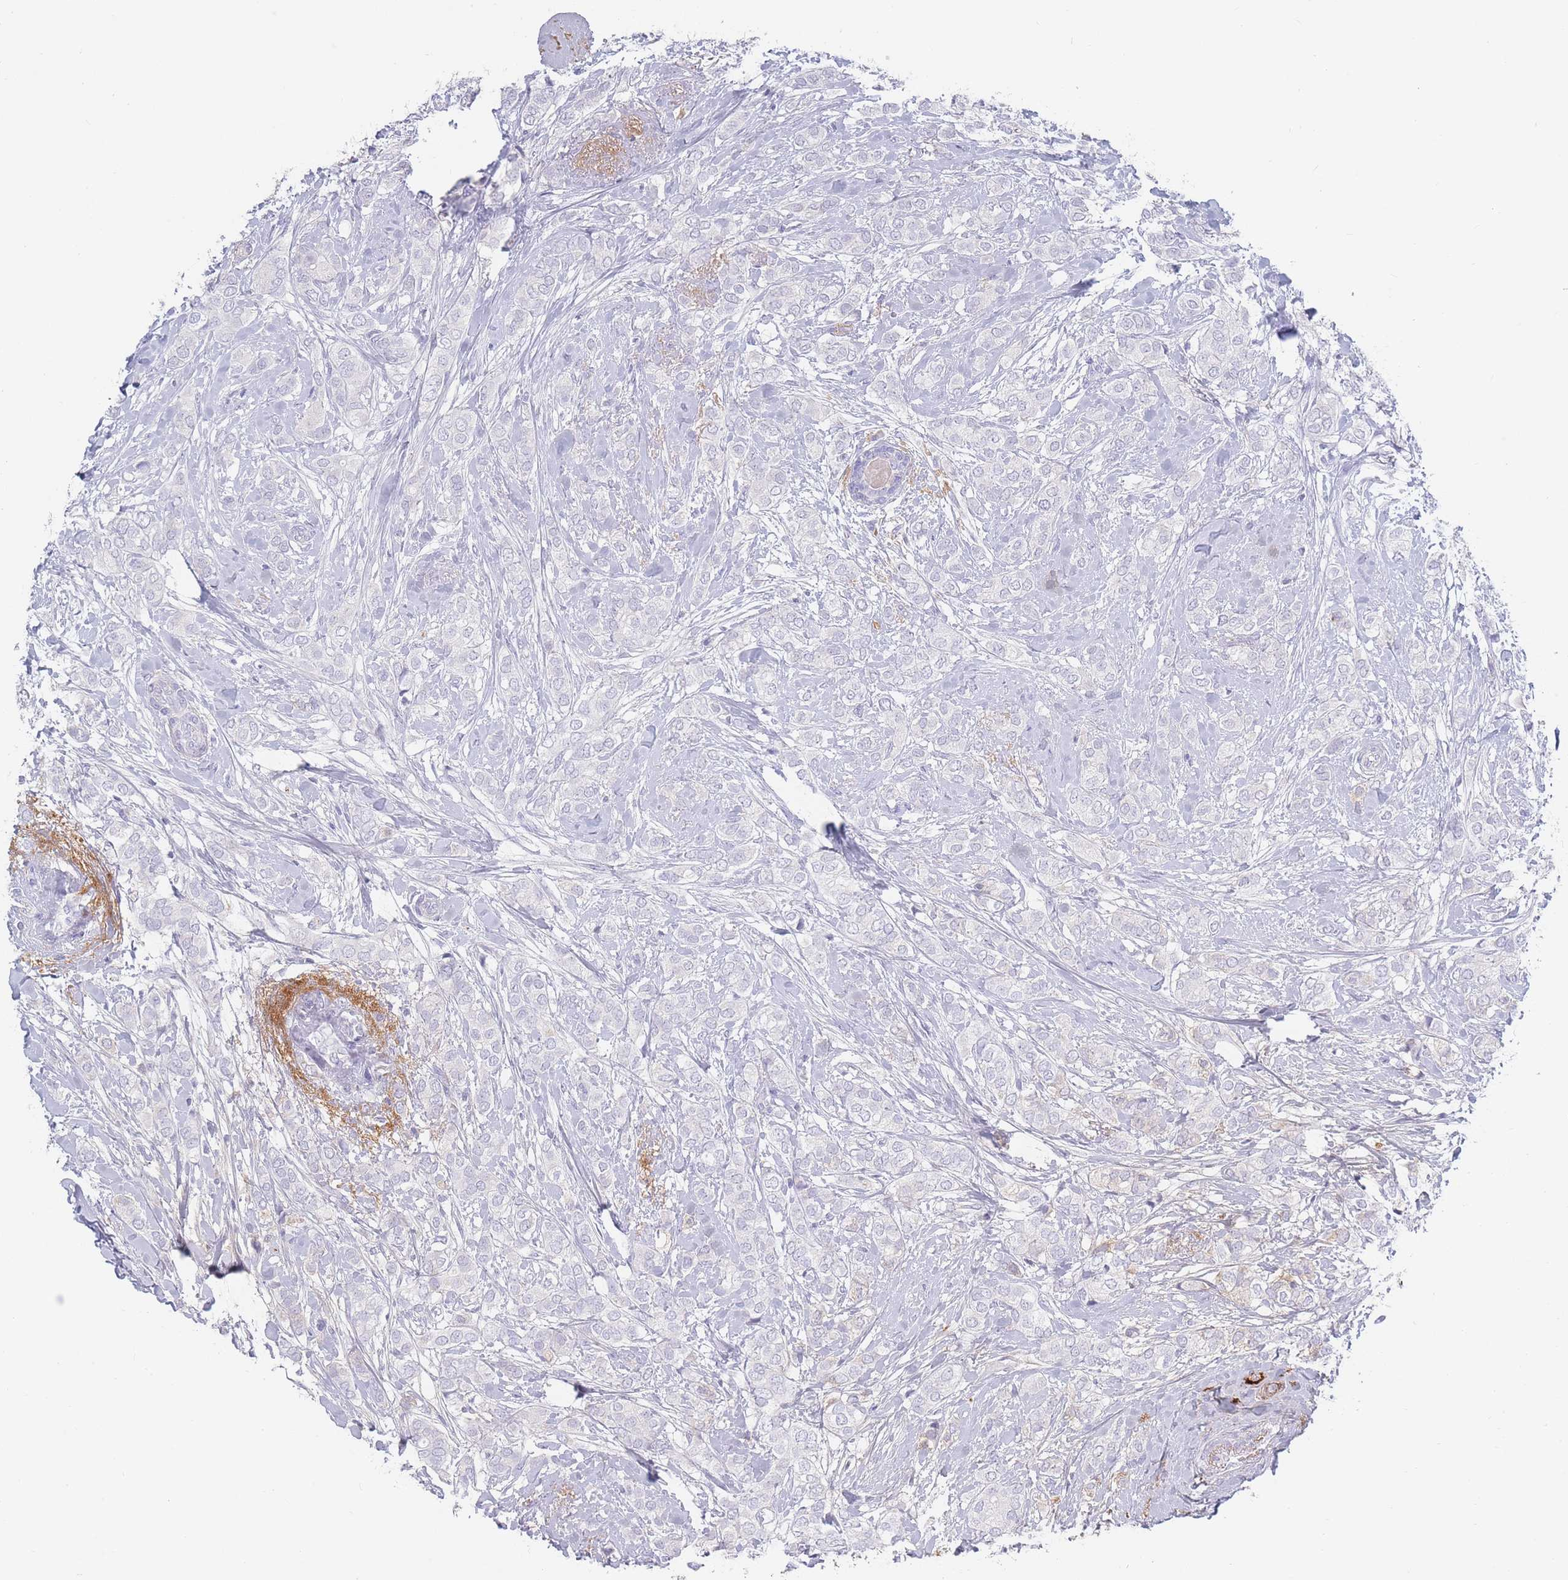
{"staining": {"intensity": "negative", "quantity": "none", "location": "none"}, "tissue": "breast cancer", "cell_type": "Tumor cells", "image_type": "cancer", "snomed": [{"axis": "morphology", "description": "Duct carcinoma"}, {"axis": "topography", "description": "Breast"}], "caption": "This is an immunohistochemistry (IHC) micrograph of intraductal carcinoma (breast). There is no expression in tumor cells.", "gene": "PRG4", "patient": {"sex": "female", "age": 73}}